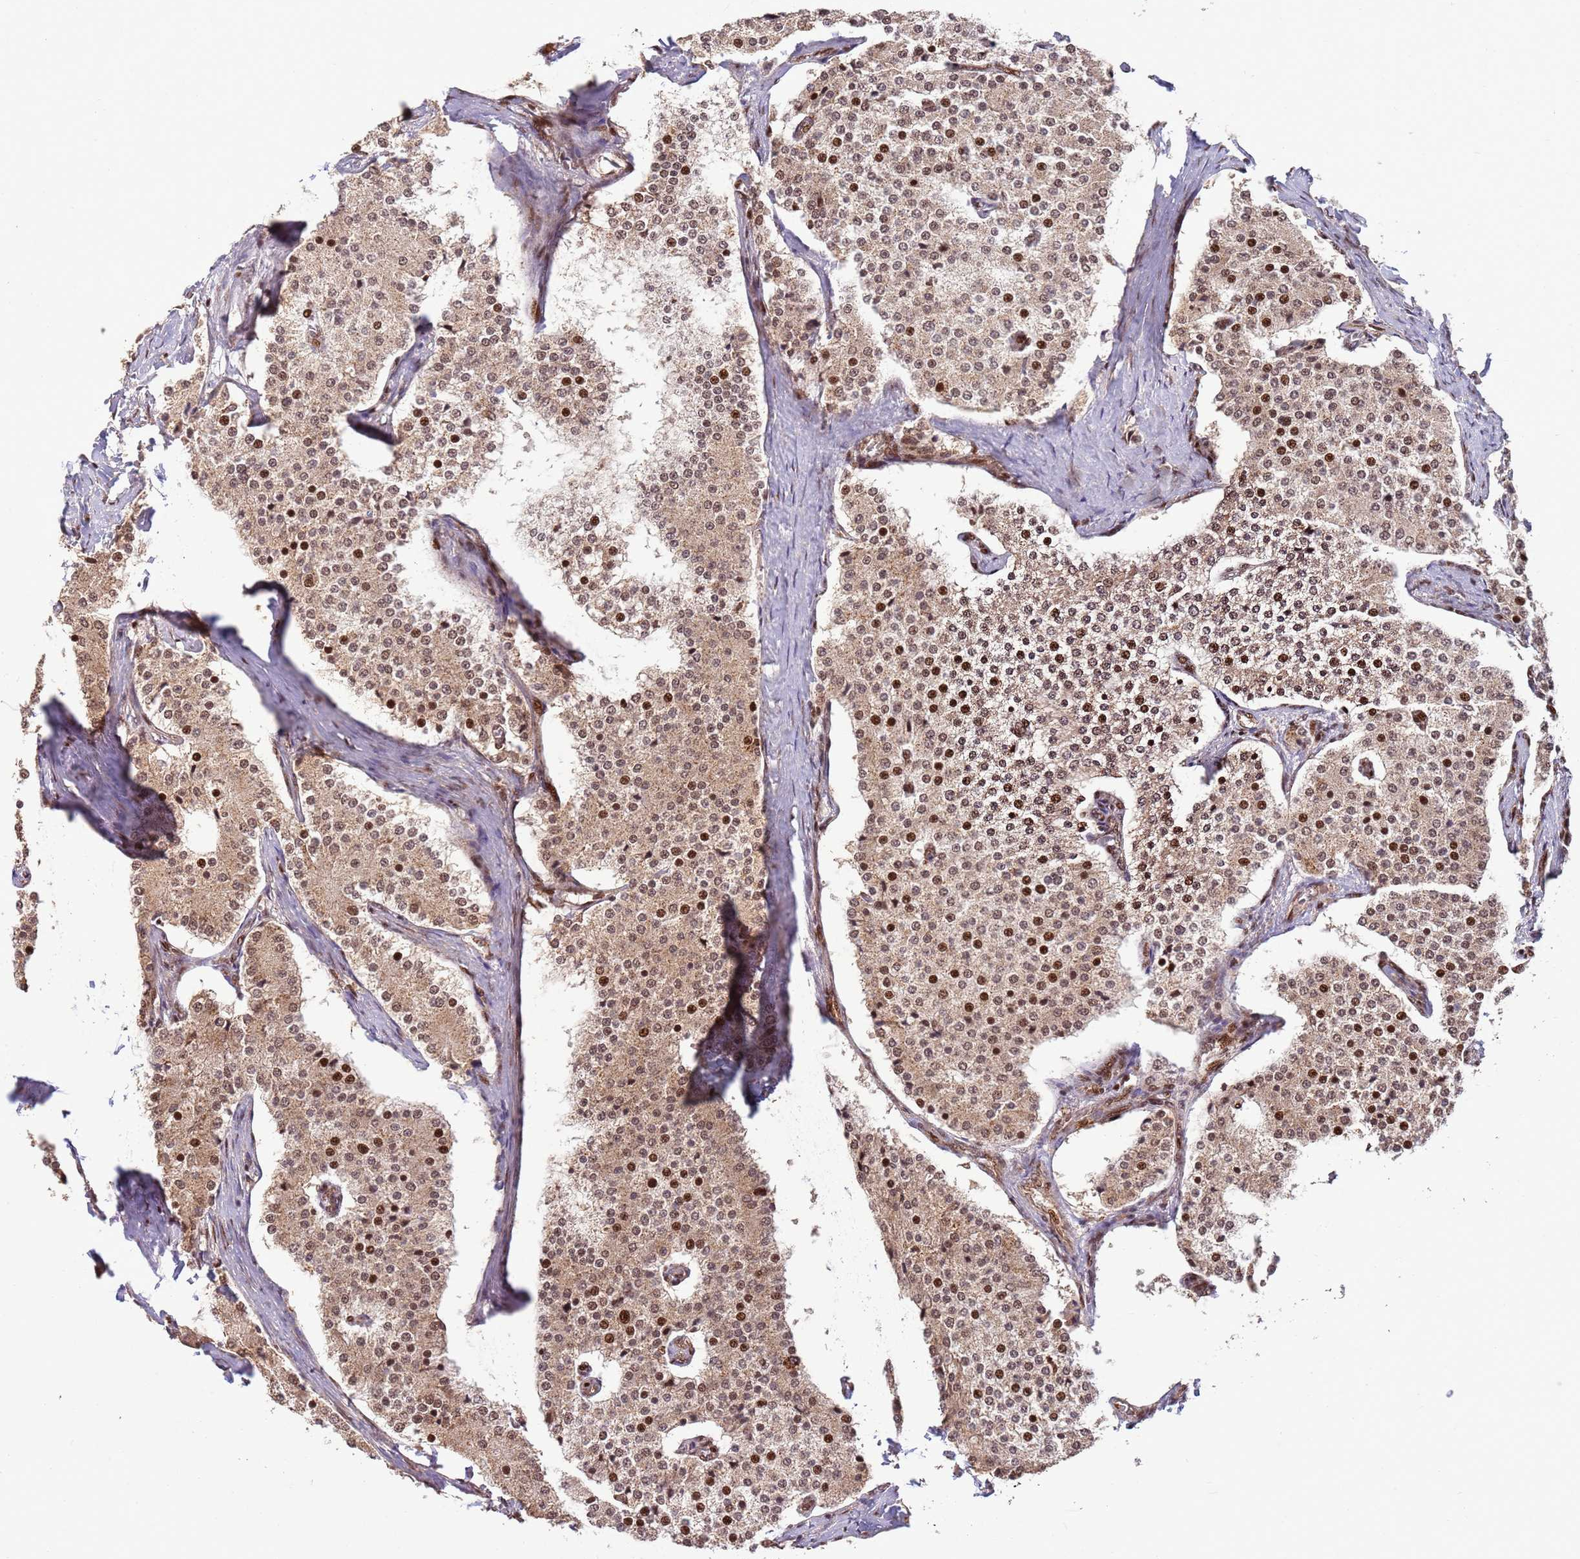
{"staining": {"intensity": "strong", "quantity": "25%-75%", "location": "cytoplasmic/membranous,nuclear"}, "tissue": "carcinoid", "cell_type": "Tumor cells", "image_type": "cancer", "snomed": [{"axis": "morphology", "description": "Carcinoid, malignant, NOS"}, {"axis": "topography", "description": "Colon"}], "caption": "Immunohistochemical staining of human carcinoid demonstrates high levels of strong cytoplasmic/membranous and nuclear expression in approximately 25%-75% of tumor cells.", "gene": "PEX14", "patient": {"sex": "female", "age": 52}}